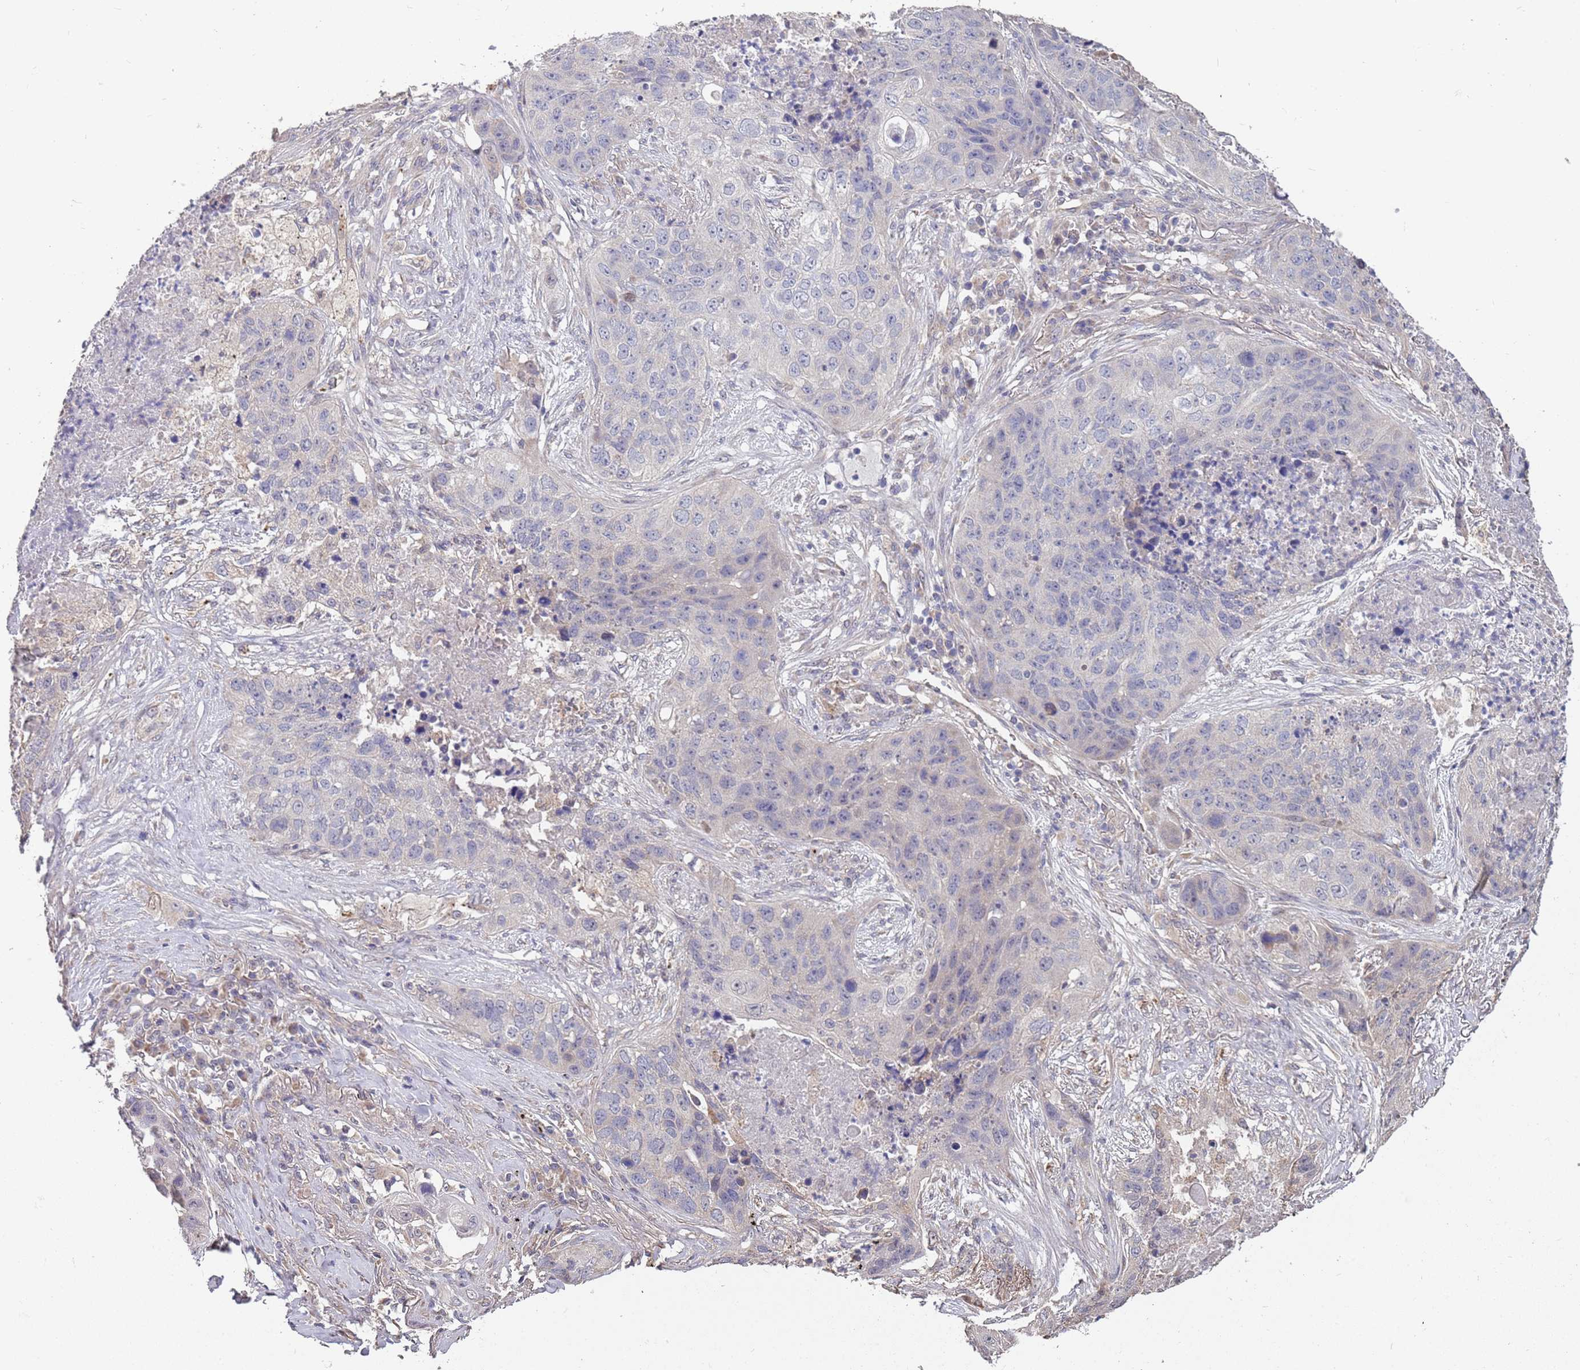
{"staining": {"intensity": "negative", "quantity": "none", "location": "none"}, "tissue": "lung cancer", "cell_type": "Tumor cells", "image_type": "cancer", "snomed": [{"axis": "morphology", "description": "Squamous cell carcinoma, NOS"}, {"axis": "topography", "description": "Lung"}], "caption": "Immunohistochemical staining of lung cancer reveals no significant expression in tumor cells. (Stains: DAB (3,3'-diaminobenzidine) immunohistochemistry with hematoxylin counter stain, Microscopy: brightfield microscopy at high magnification).", "gene": "TMEM64", "patient": {"sex": "female", "age": 63}}